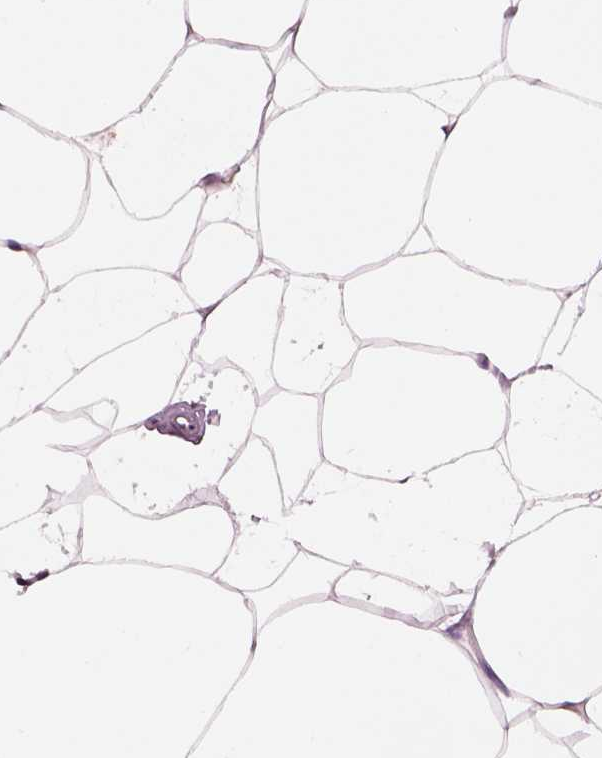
{"staining": {"intensity": "moderate", "quantity": ">75%", "location": "nuclear"}, "tissue": "breast", "cell_type": "Adipocytes", "image_type": "normal", "snomed": [{"axis": "morphology", "description": "Normal tissue, NOS"}, {"axis": "topography", "description": "Breast"}], "caption": "High-magnification brightfield microscopy of normal breast stained with DAB (brown) and counterstained with hematoxylin (blue). adipocytes exhibit moderate nuclear expression is seen in approximately>75% of cells. (DAB IHC with brightfield microscopy, high magnification).", "gene": "DDX3X", "patient": {"sex": "female", "age": 32}}